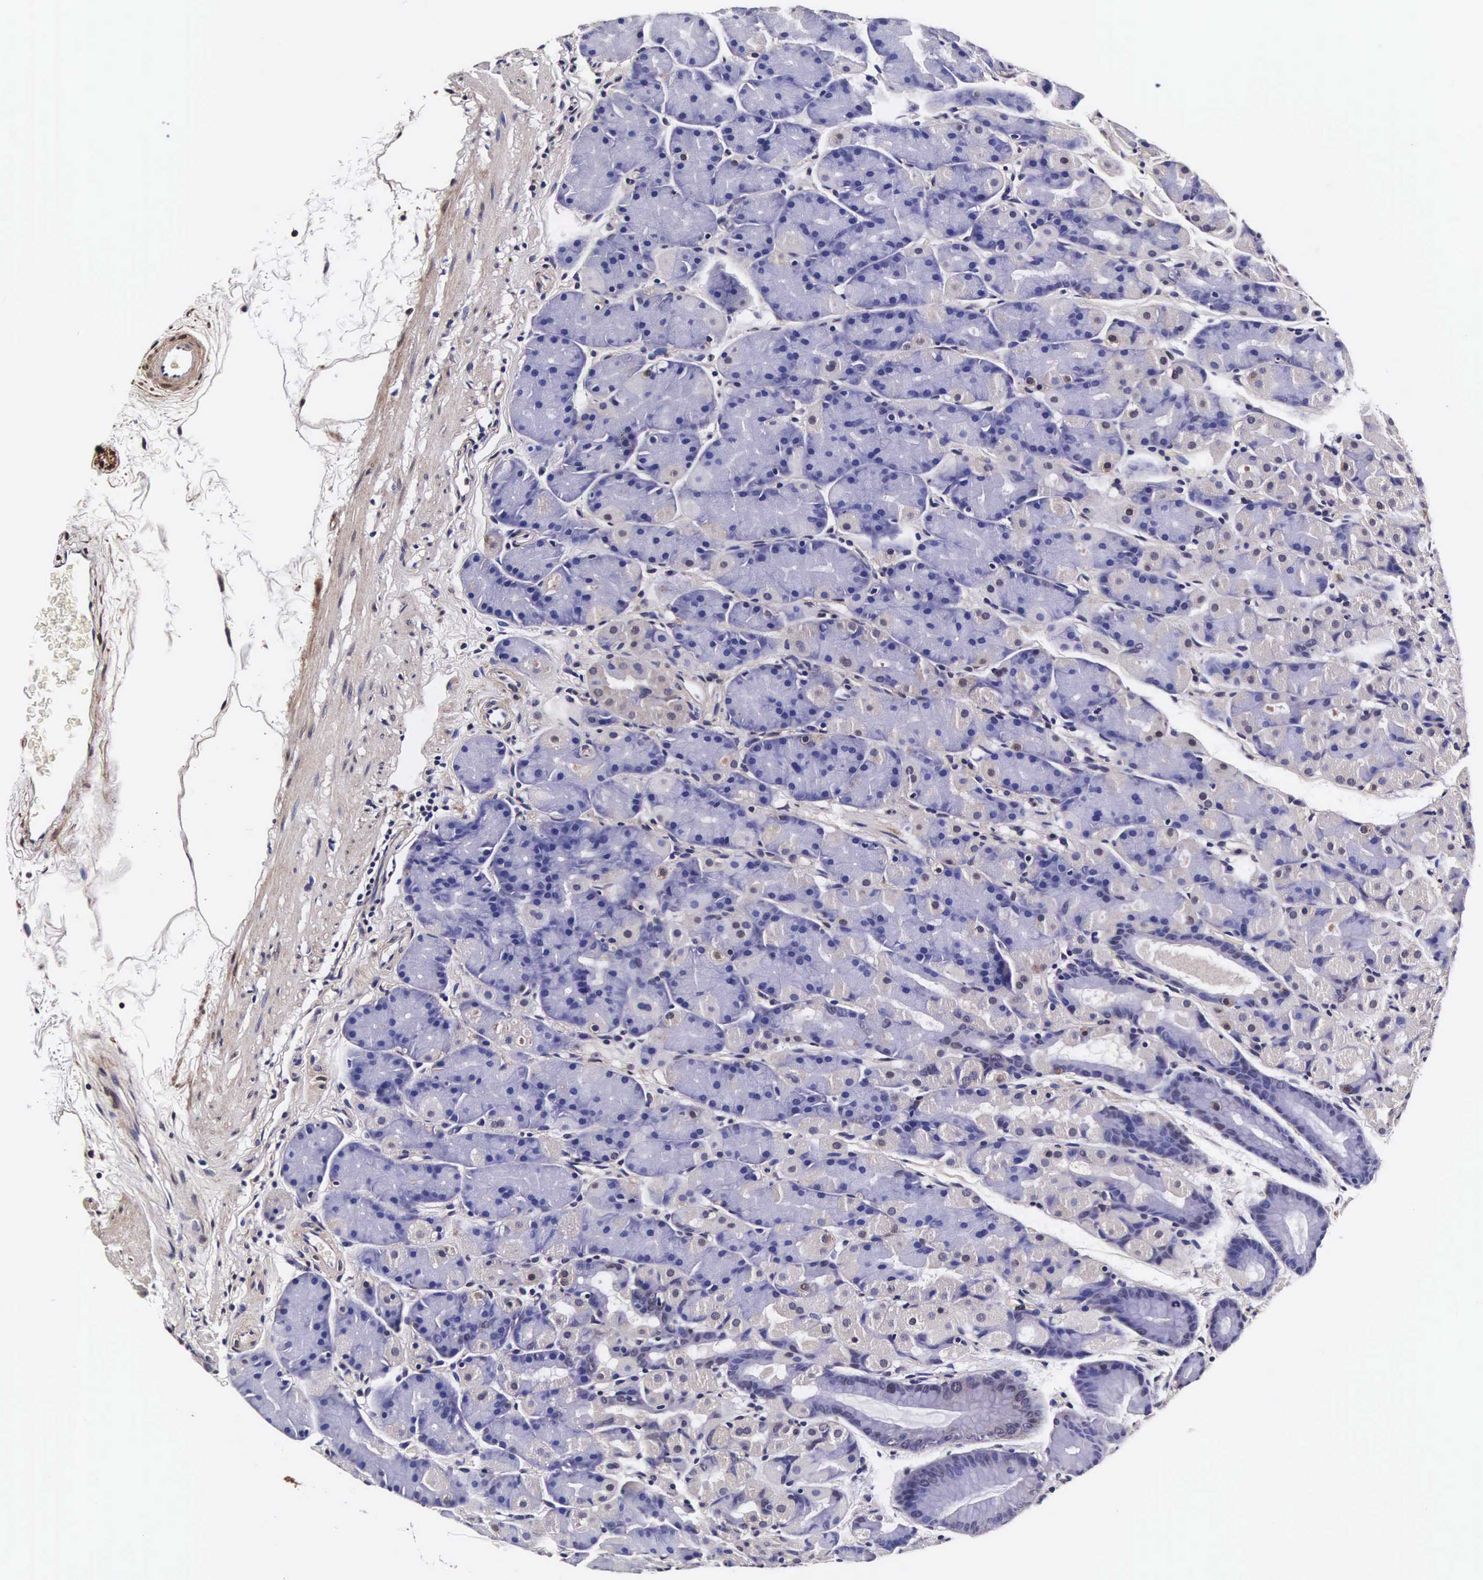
{"staining": {"intensity": "moderate", "quantity": "25%-75%", "location": "cytoplasmic/membranous,nuclear"}, "tissue": "stomach", "cell_type": "Glandular cells", "image_type": "normal", "snomed": [{"axis": "morphology", "description": "Adenocarcinoma, NOS"}, {"axis": "topography", "description": "Stomach, upper"}], "caption": "Stomach stained with IHC displays moderate cytoplasmic/membranous,nuclear staining in about 25%-75% of glandular cells. The staining was performed using DAB (3,3'-diaminobenzidine), with brown indicating positive protein expression. Nuclei are stained blue with hematoxylin.", "gene": "TECPR2", "patient": {"sex": "male", "age": 47}}